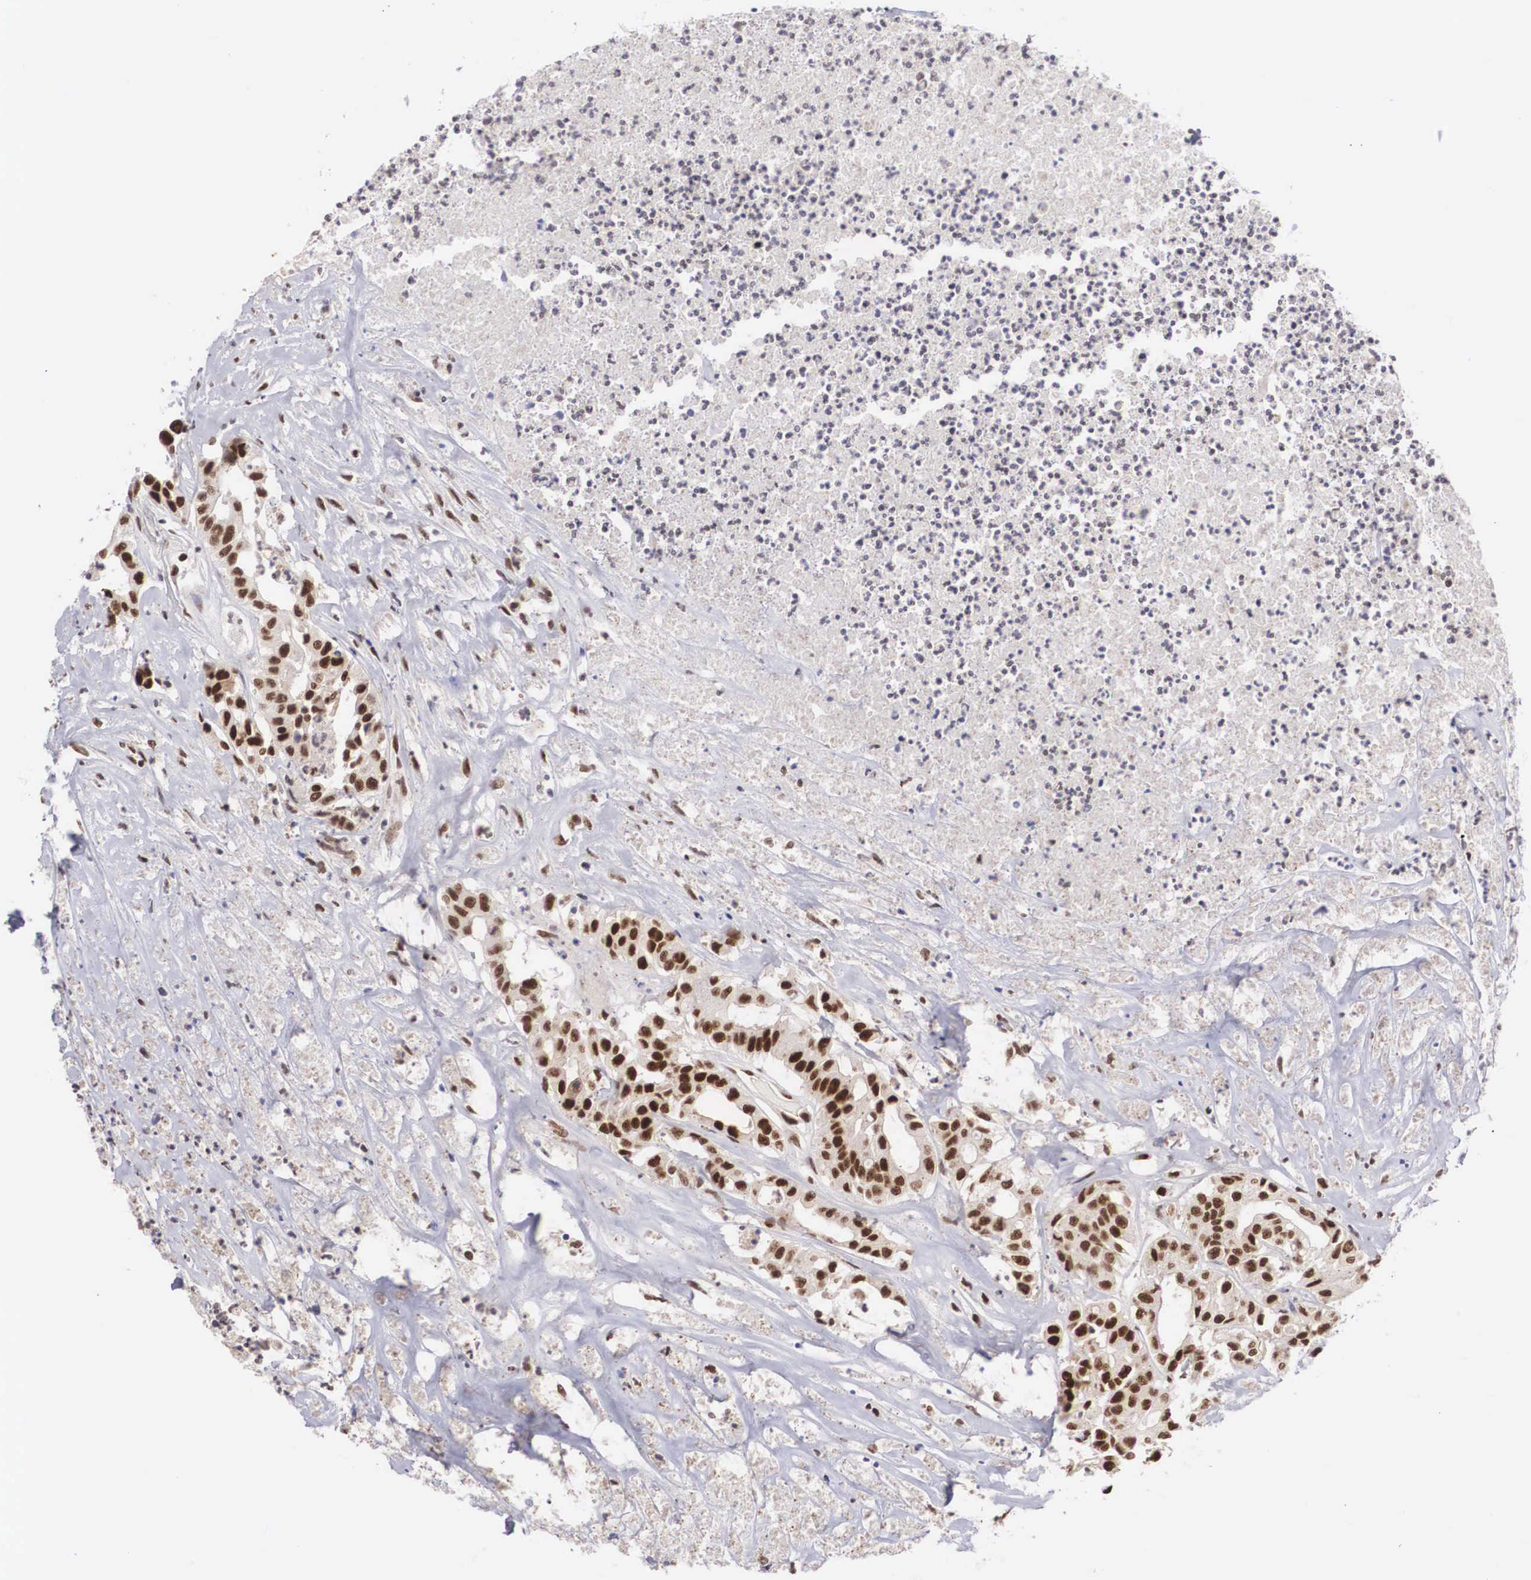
{"staining": {"intensity": "strong", "quantity": ">75%", "location": "nuclear"}, "tissue": "colorectal cancer", "cell_type": "Tumor cells", "image_type": "cancer", "snomed": [{"axis": "morphology", "description": "Adenocarcinoma, NOS"}, {"axis": "topography", "description": "Colon"}], "caption": "Colorectal adenocarcinoma was stained to show a protein in brown. There is high levels of strong nuclear expression in about >75% of tumor cells.", "gene": "HTATSF1", "patient": {"sex": "female", "age": 70}}